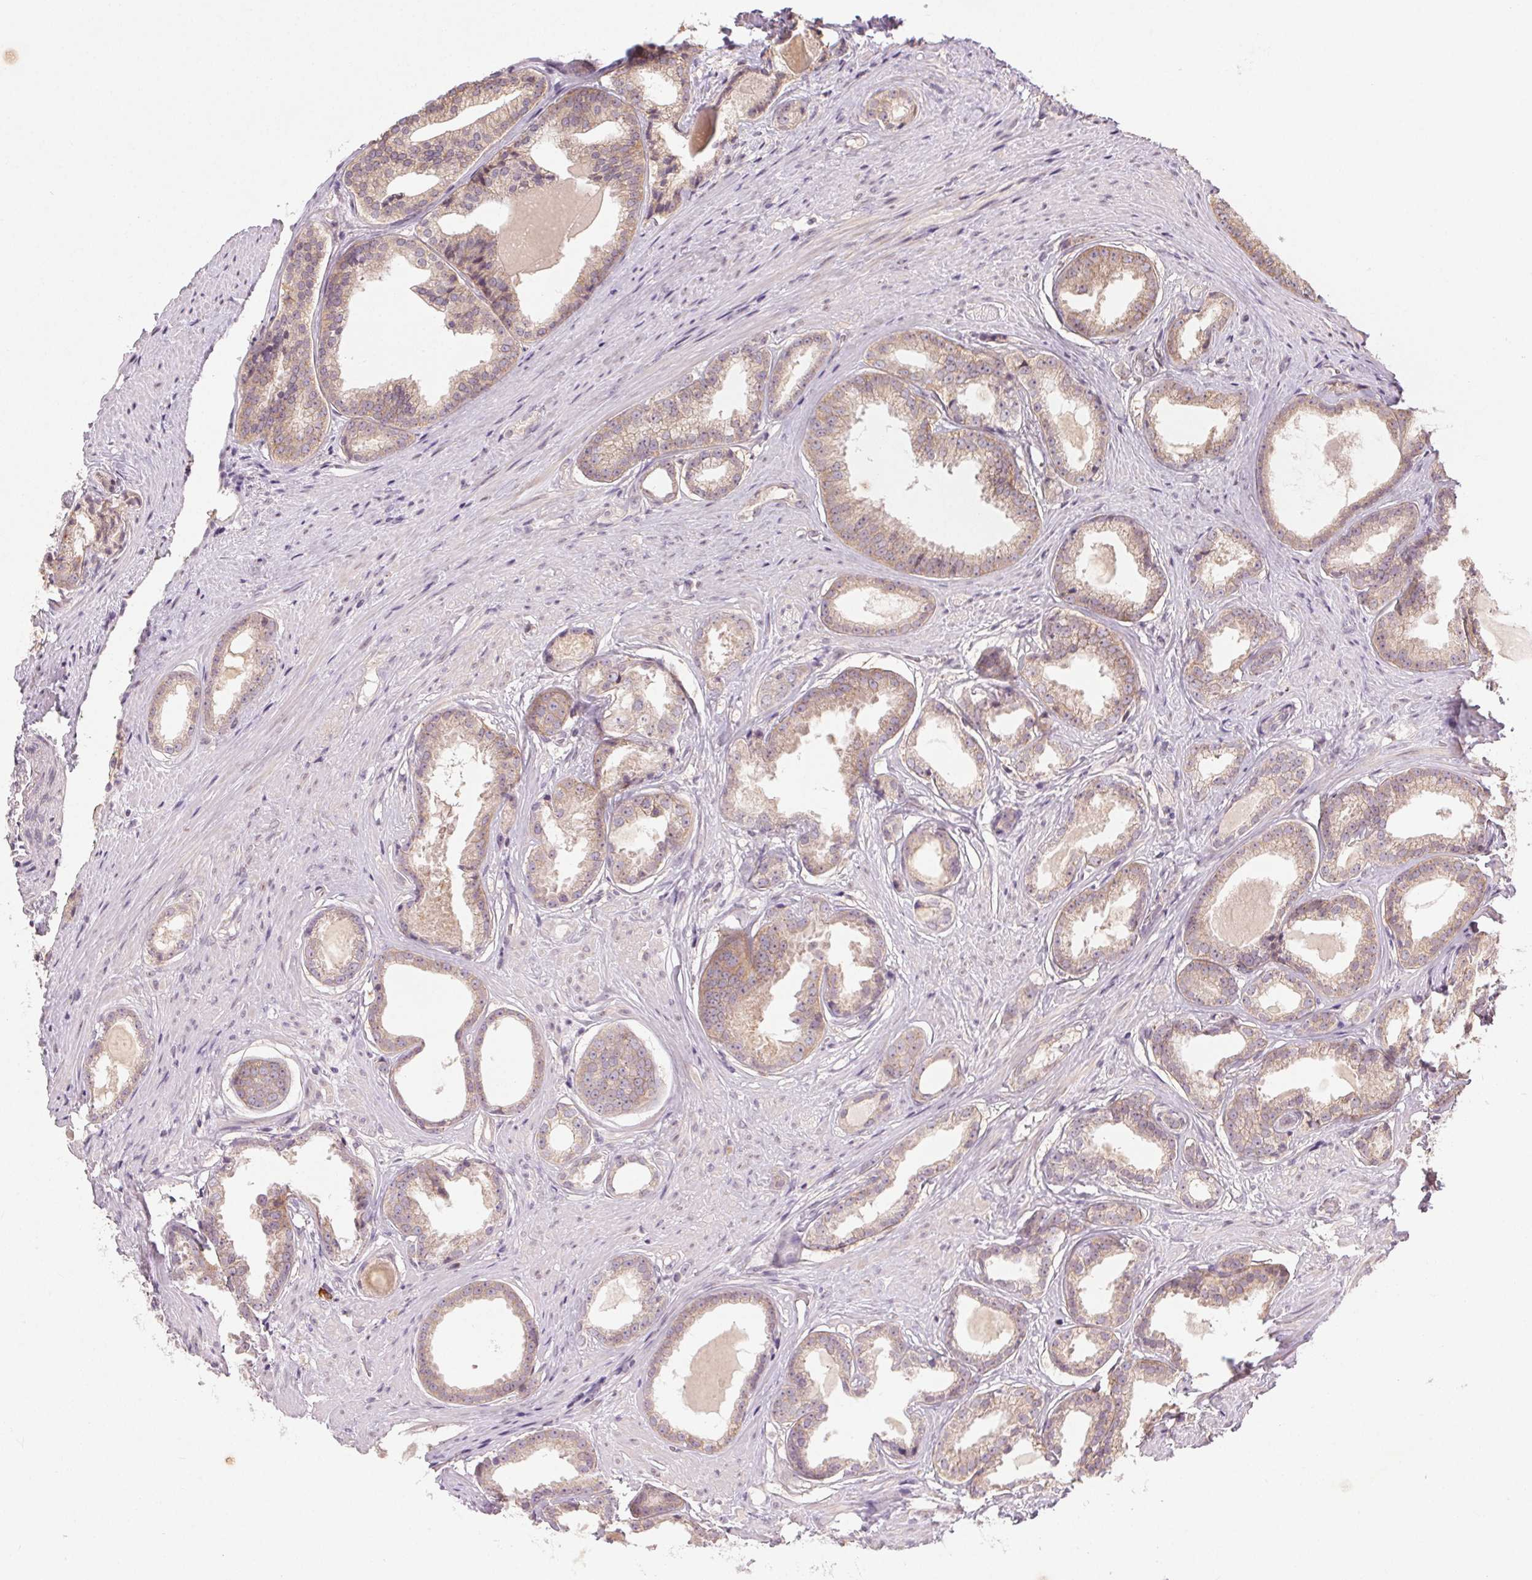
{"staining": {"intensity": "weak", "quantity": "25%-75%", "location": "cytoplasmic/membranous"}, "tissue": "prostate cancer", "cell_type": "Tumor cells", "image_type": "cancer", "snomed": [{"axis": "morphology", "description": "Adenocarcinoma, Low grade"}, {"axis": "topography", "description": "Prostate"}], "caption": "Immunohistochemistry (IHC) staining of prostate cancer (low-grade adenocarcinoma), which shows low levels of weak cytoplasmic/membranous positivity in approximately 25%-75% of tumor cells indicating weak cytoplasmic/membranous protein expression. The staining was performed using DAB (3,3'-diaminobenzidine) (brown) for protein detection and nuclei were counterstained in hematoxylin (blue).", "gene": "ATP1B3", "patient": {"sex": "male", "age": 65}}